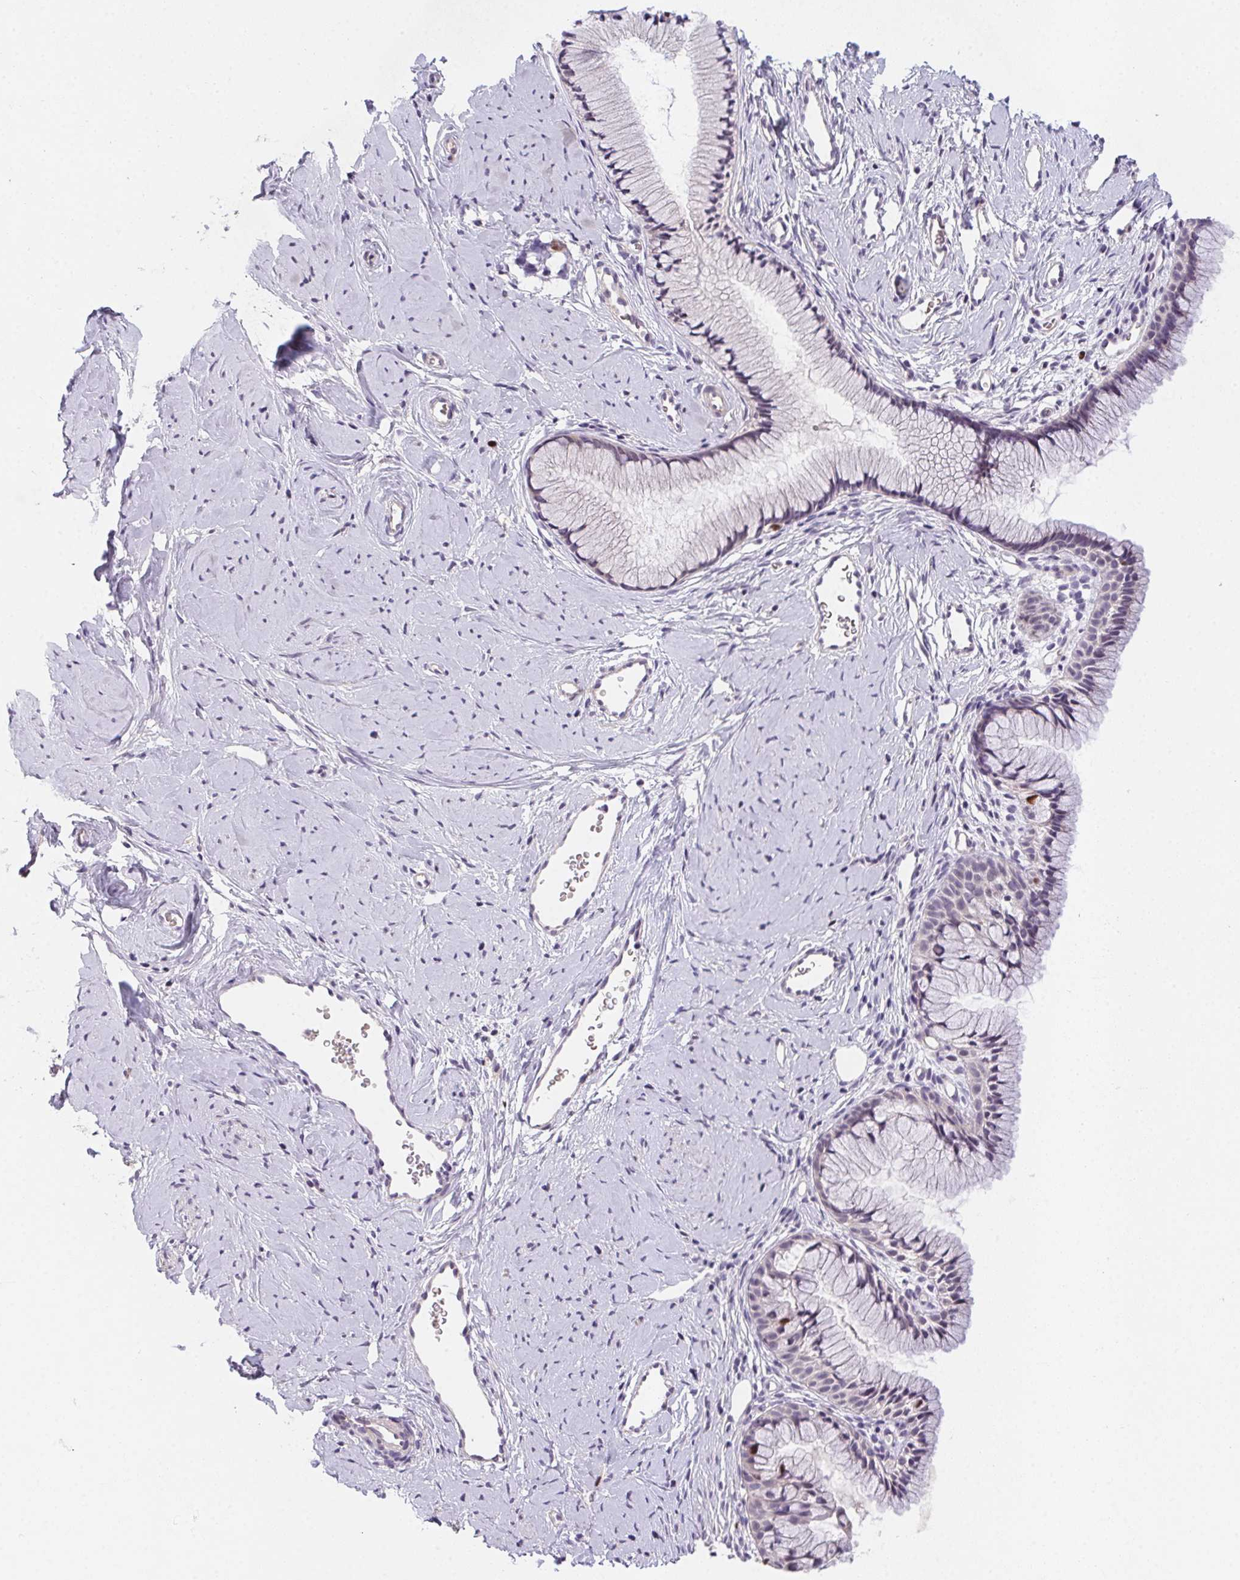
{"staining": {"intensity": "weak", "quantity": "<25%", "location": "nuclear"}, "tissue": "cervix", "cell_type": "Glandular cells", "image_type": "normal", "snomed": [{"axis": "morphology", "description": "Normal tissue, NOS"}, {"axis": "topography", "description": "Cervix"}], "caption": "Glandular cells show no significant staining in benign cervix. (IHC, brightfield microscopy, high magnification).", "gene": "HELLS", "patient": {"sex": "female", "age": 40}}